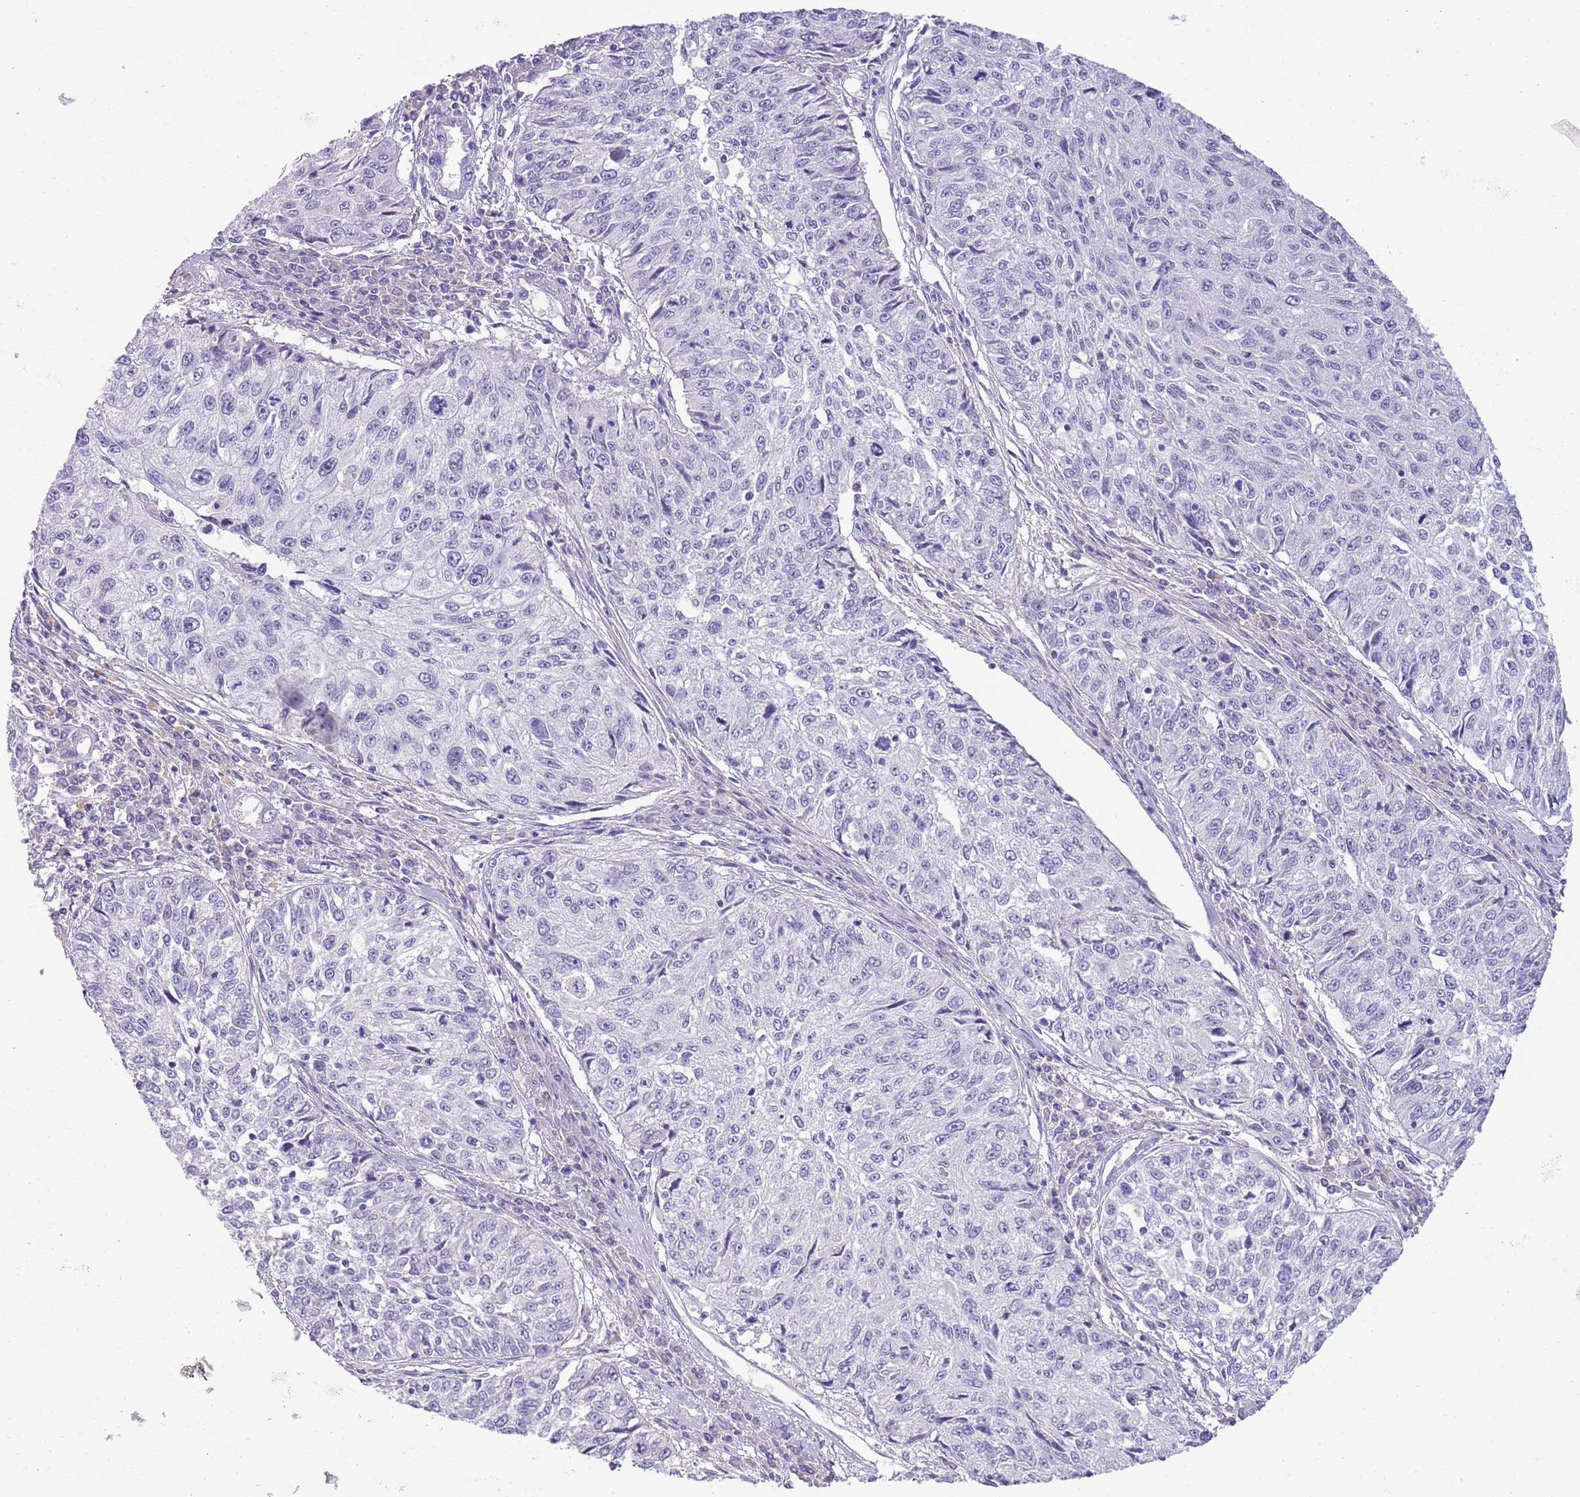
{"staining": {"intensity": "negative", "quantity": "none", "location": "none"}, "tissue": "cervical cancer", "cell_type": "Tumor cells", "image_type": "cancer", "snomed": [{"axis": "morphology", "description": "Squamous cell carcinoma, NOS"}, {"axis": "topography", "description": "Cervix"}], "caption": "High magnification brightfield microscopy of cervical cancer (squamous cell carcinoma) stained with DAB (brown) and counterstained with hematoxylin (blue): tumor cells show no significant staining.", "gene": "TOX2", "patient": {"sex": "female", "age": 57}}